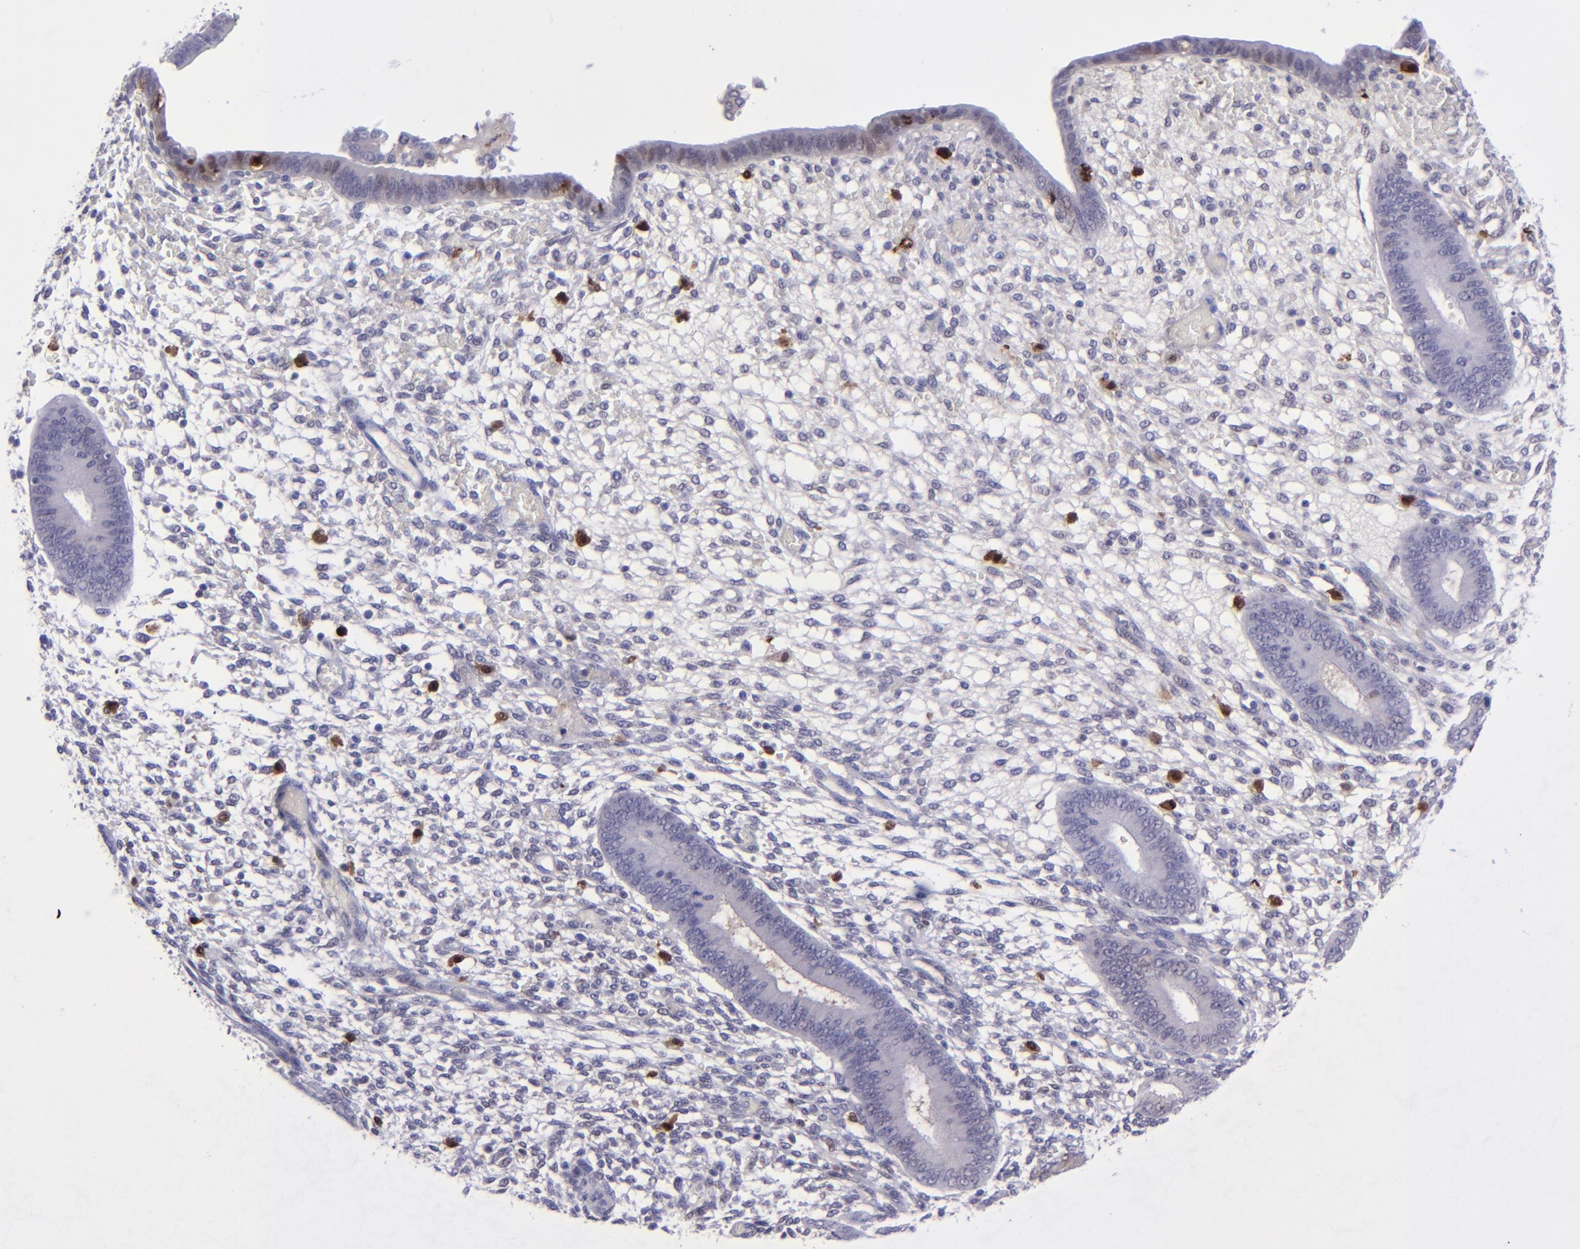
{"staining": {"intensity": "moderate", "quantity": "<25%", "location": "cytoplasmic/membranous,nuclear"}, "tissue": "endometrium", "cell_type": "Cells in endometrial stroma", "image_type": "normal", "snomed": [{"axis": "morphology", "description": "Normal tissue, NOS"}, {"axis": "topography", "description": "Endometrium"}], "caption": "Immunohistochemistry (DAB (3,3'-diaminobenzidine)) staining of benign endometrium displays moderate cytoplasmic/membranous,nuclear protein staining in about <25% of cells in endometrial stroma. Nuclei are stained in blue.", "gene": "TYMP", "patient": {"sex": "female", "age": 42}}